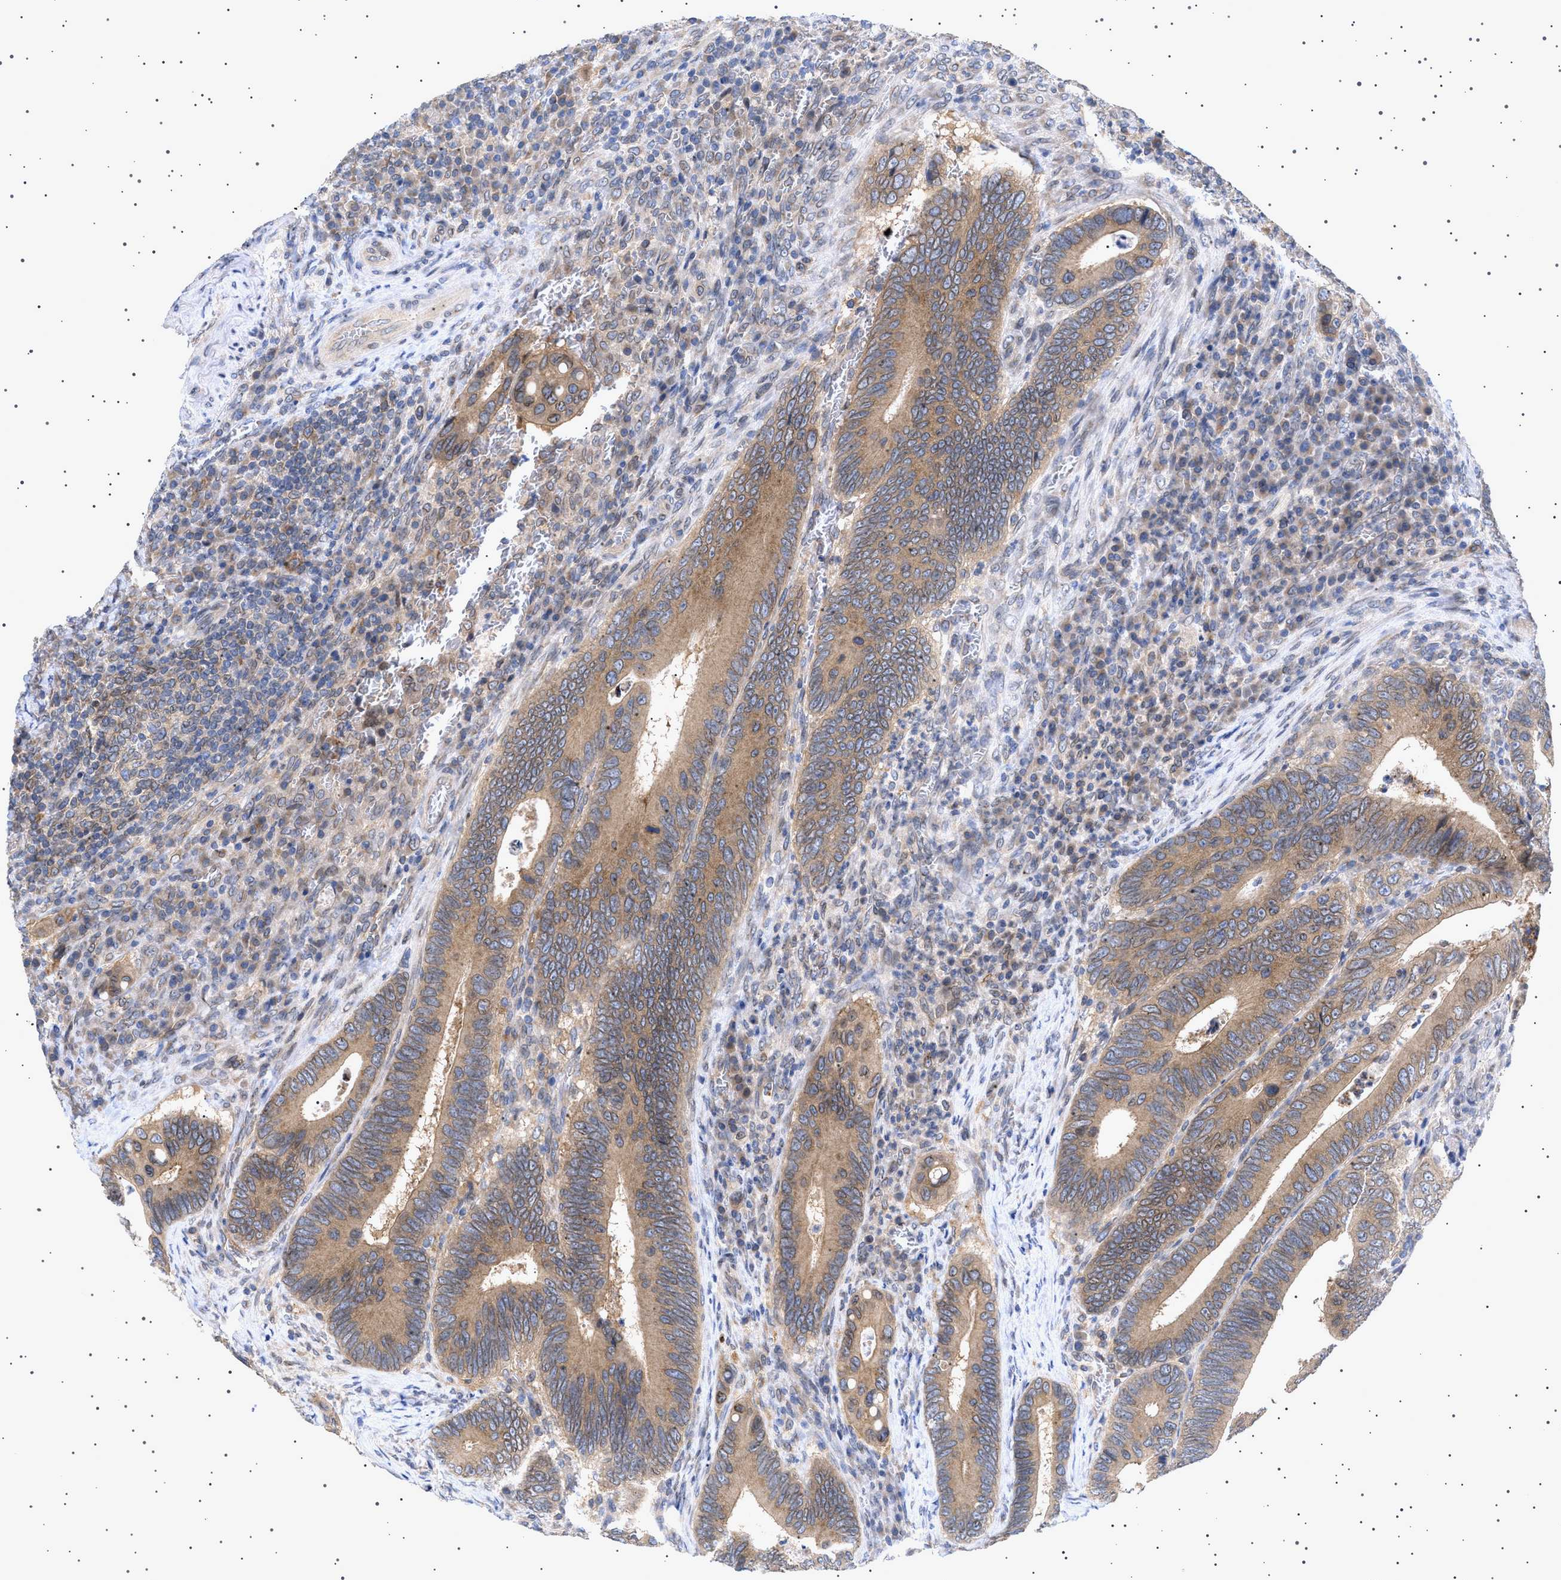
{"staining": {"intensity": "moderate", "quantity": ">75%", "location": "cytoplasmic/membranous"}, "tissue": "colorectal cancer", "cell_type": "Tumor cells", "image_type": "cancer", "snomed": [{"axis": "morphology", "description": "Inflammation, NOS"}, {"axis": "morphology", "description": "Adenocarcinoma, NOS"}, {"axis": "topography", "description": "Colon"}], "caption": "Human colorectal cancer (adenocarcinoma) stained with a protein marker reveals moderate staining in tumor cells.", "gene": "NUP93", "patient": {"sex": "male", "age": 72}}